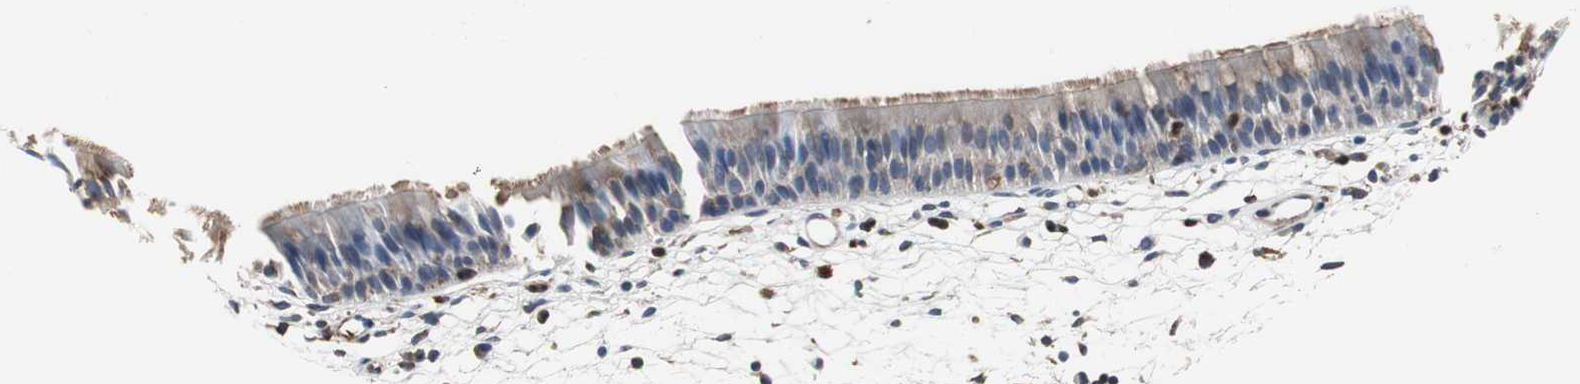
{"staining": {"intensity": "weak", "quantity": ">75%", "location": "cytoplasmic/membranous"}, "tissue": "nasopharynx", "cell_type": "Respiratory epithelial cells", "image_type": "normal", "snomed": [{"axis": "morphology", "description": "Normal tissue, NOS"}, {"axis": "topography", "description": "Nasopharynx"}], "caption": "Respiratory epithelial cells display low levels of weak cytoplasmic/membranous positivity in about >75% of cells in normal nasopharynx.", "gene": "CALU", "patient": {"sex": "female", "age": 54}}